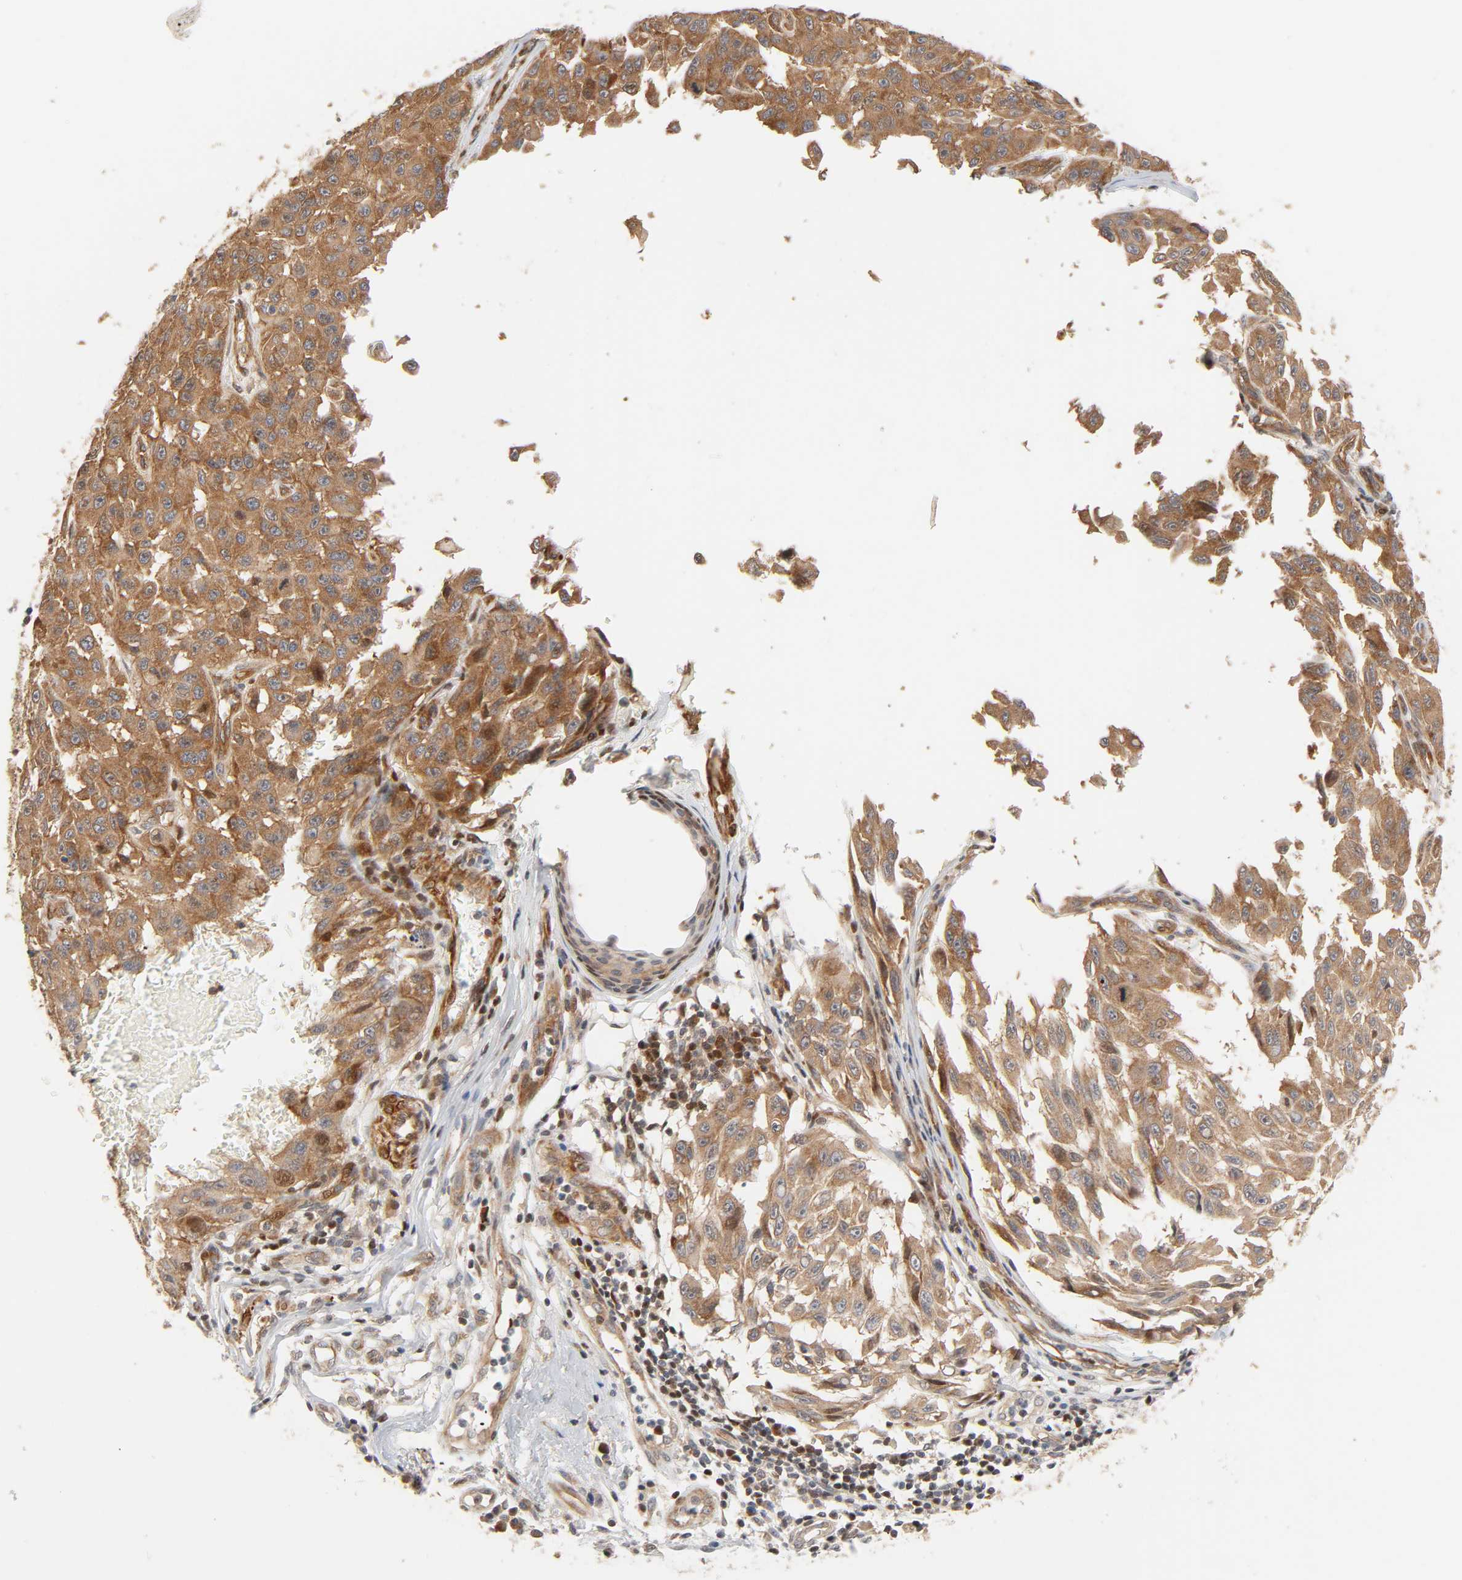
{"staining": {"intensity": "moderate", "quantity": ">75%", "location": "cytoplasmic/membranous"}, "tissue": "melanoma", "cell_type": "Tumor cells", "image_type": "cancer", "snomed": [{"axis": "morphology", "description": "Malignant melanoma, NOS"}, {"axis": "topography", "description": "Skin"}], "caption": "Malignant melanoma stained with immunohistochemistry (IHC) demonstrates moderate cytoplasmic/membranous expression in approximately >75% of tumor cells. (Brightfield microscopy of DAB IHC at high magnification).", "gene": "NEMF", "patient": {"sex": "male", "age": 30}}